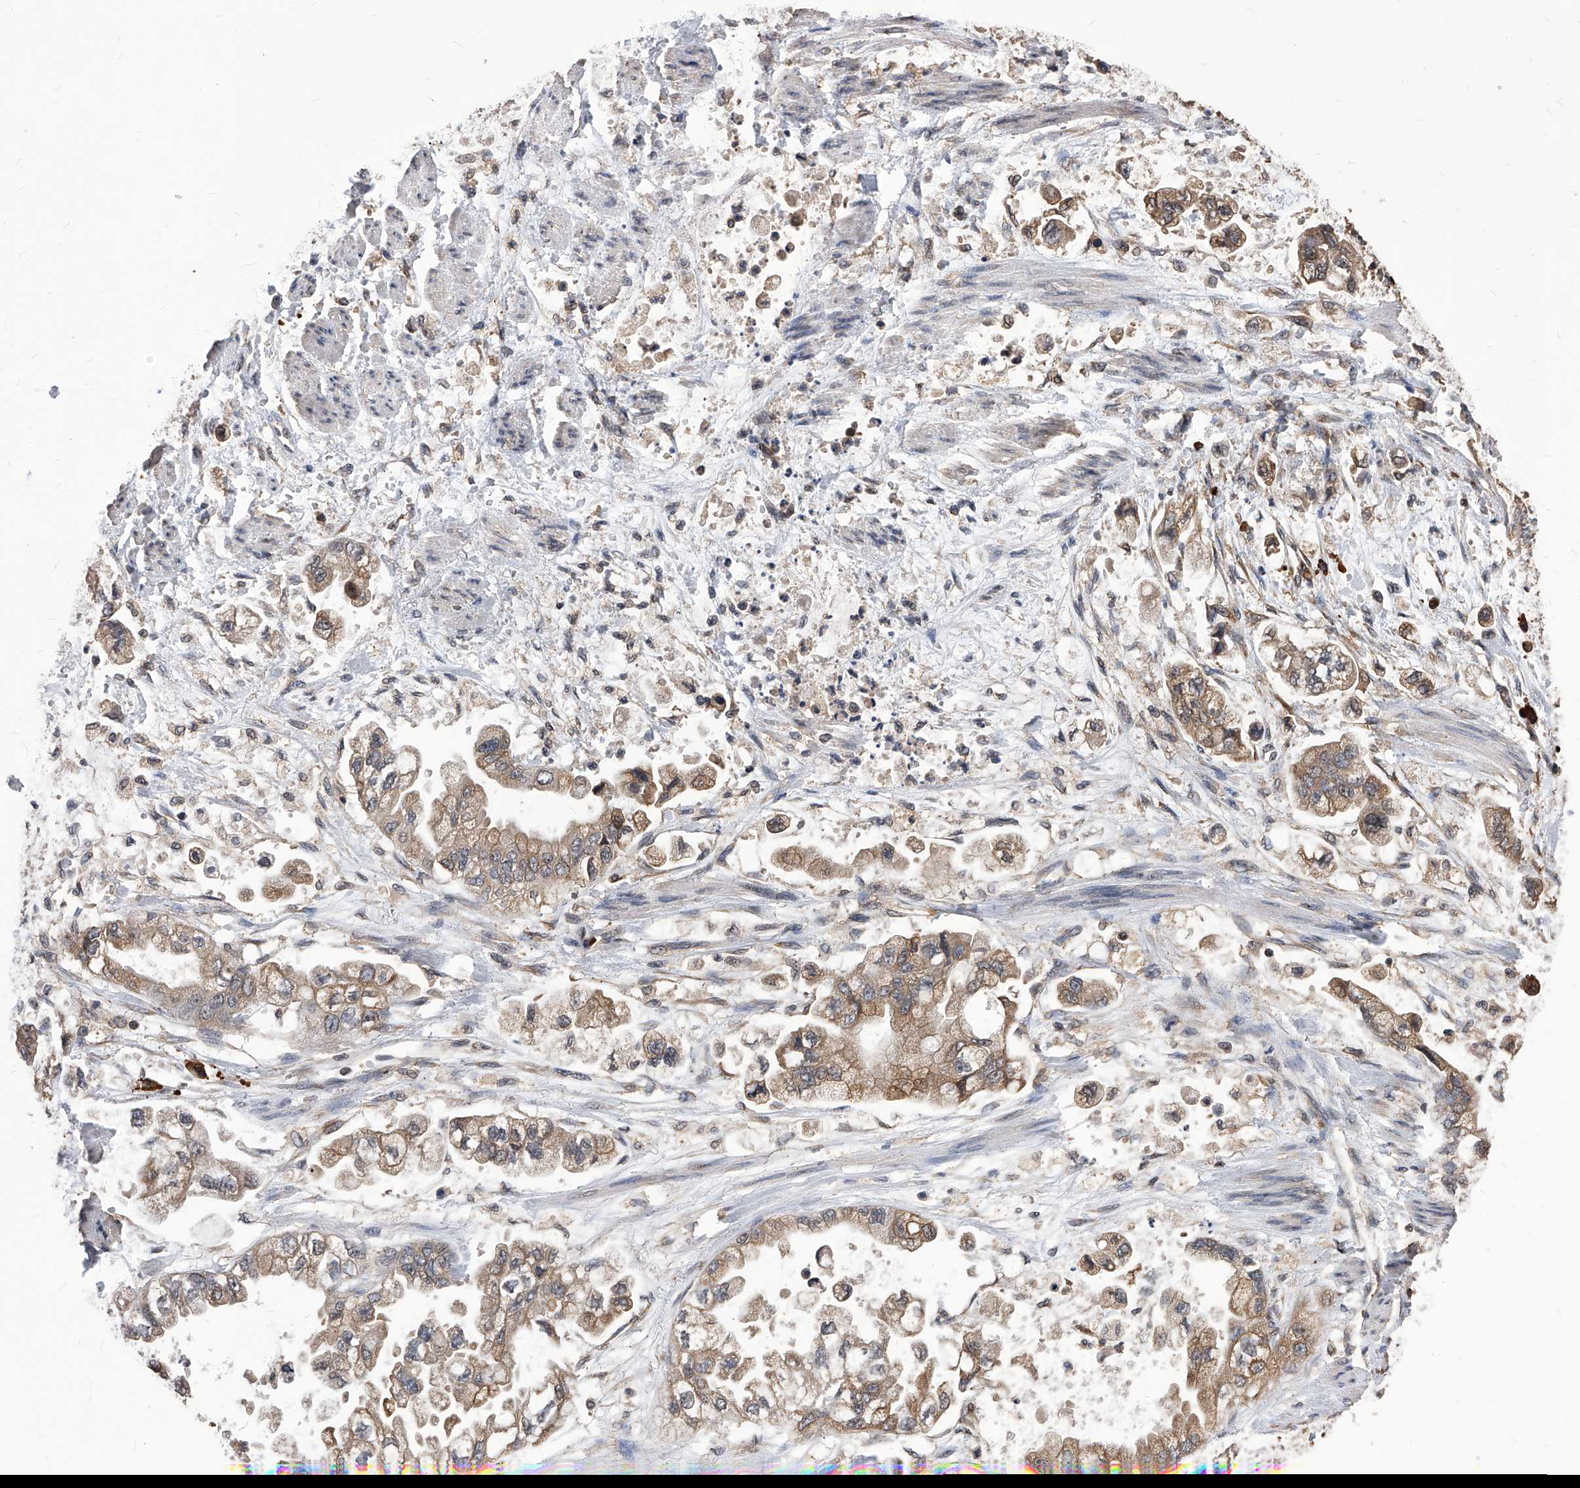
{"staining": {"intensity": "moderate", "quantity": ">75%", "location": "cytoplasmic/membranous"}, "tissue": "stomach cancer", "cell_type": "Tumor cells", "image_type": "cancer", "snomed": [{"axis": "morphology", "description": "Adenocarcinoma, NOS"}, {"axis": "topography", "description": "Stomach"}], "caption": "A brown stain labels moderate cytoplasmic/membranous expression of a protein in human stomach cancer tumor cells.", "gene": "ID1", "patient": {"sex": "male", "age": 62}}